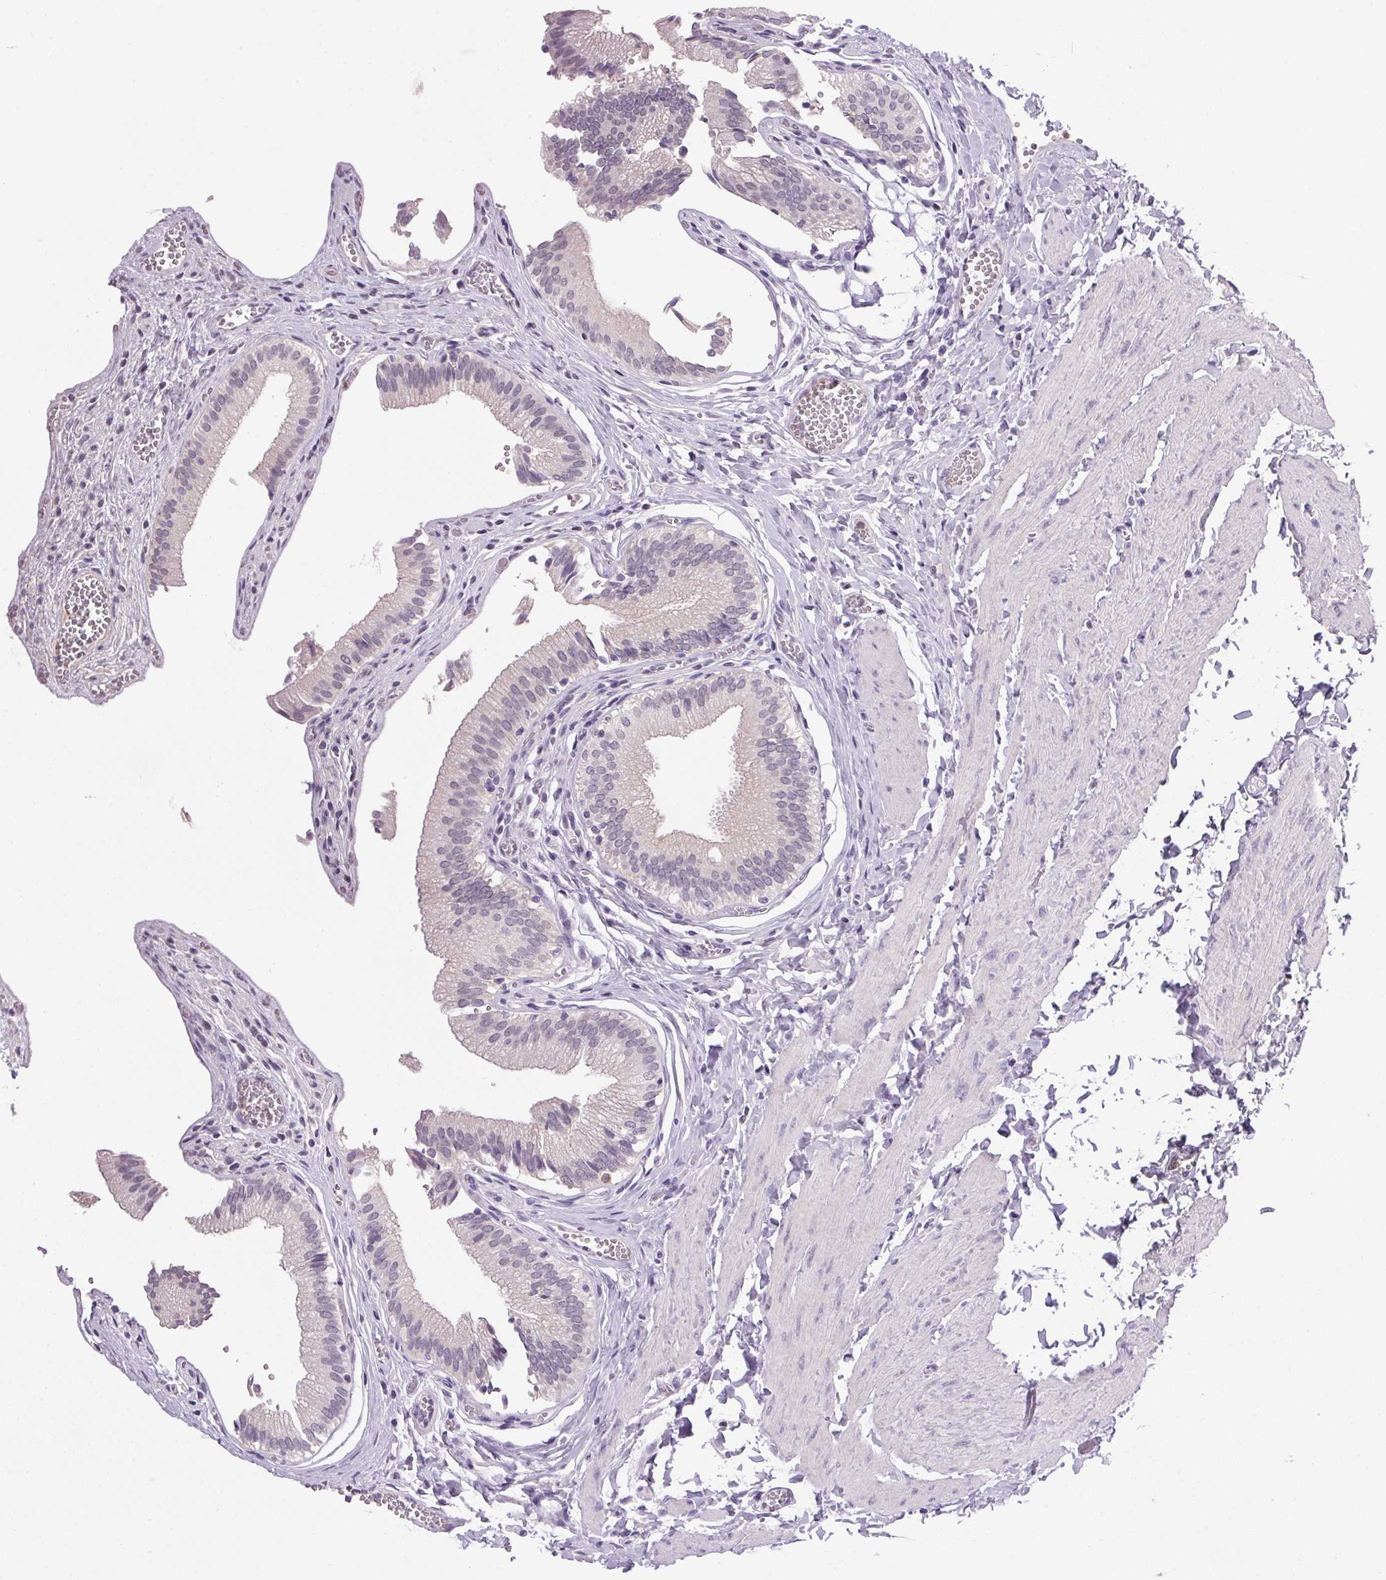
{"staining": {"intensity": "negative", "quantity": "none", "location": "none"}, "tissue": "gallbladder", "cell_type": "Glandular cells", "image_type": "normal", "snomed": [{"axis": "morphology", "description": "Normal tissue, NOS"}, {"axis": "topography", "description": "Gallbladder"}, {"axis": "topography", "description": "Peripheral nerve tissue"}], "caption": "This is an immunohistochemistry micrograph of normal gallbladder. There is no staining in glandular cells.", "gene": "TRDN", "patient": {"sex": "male", "age": 17}}